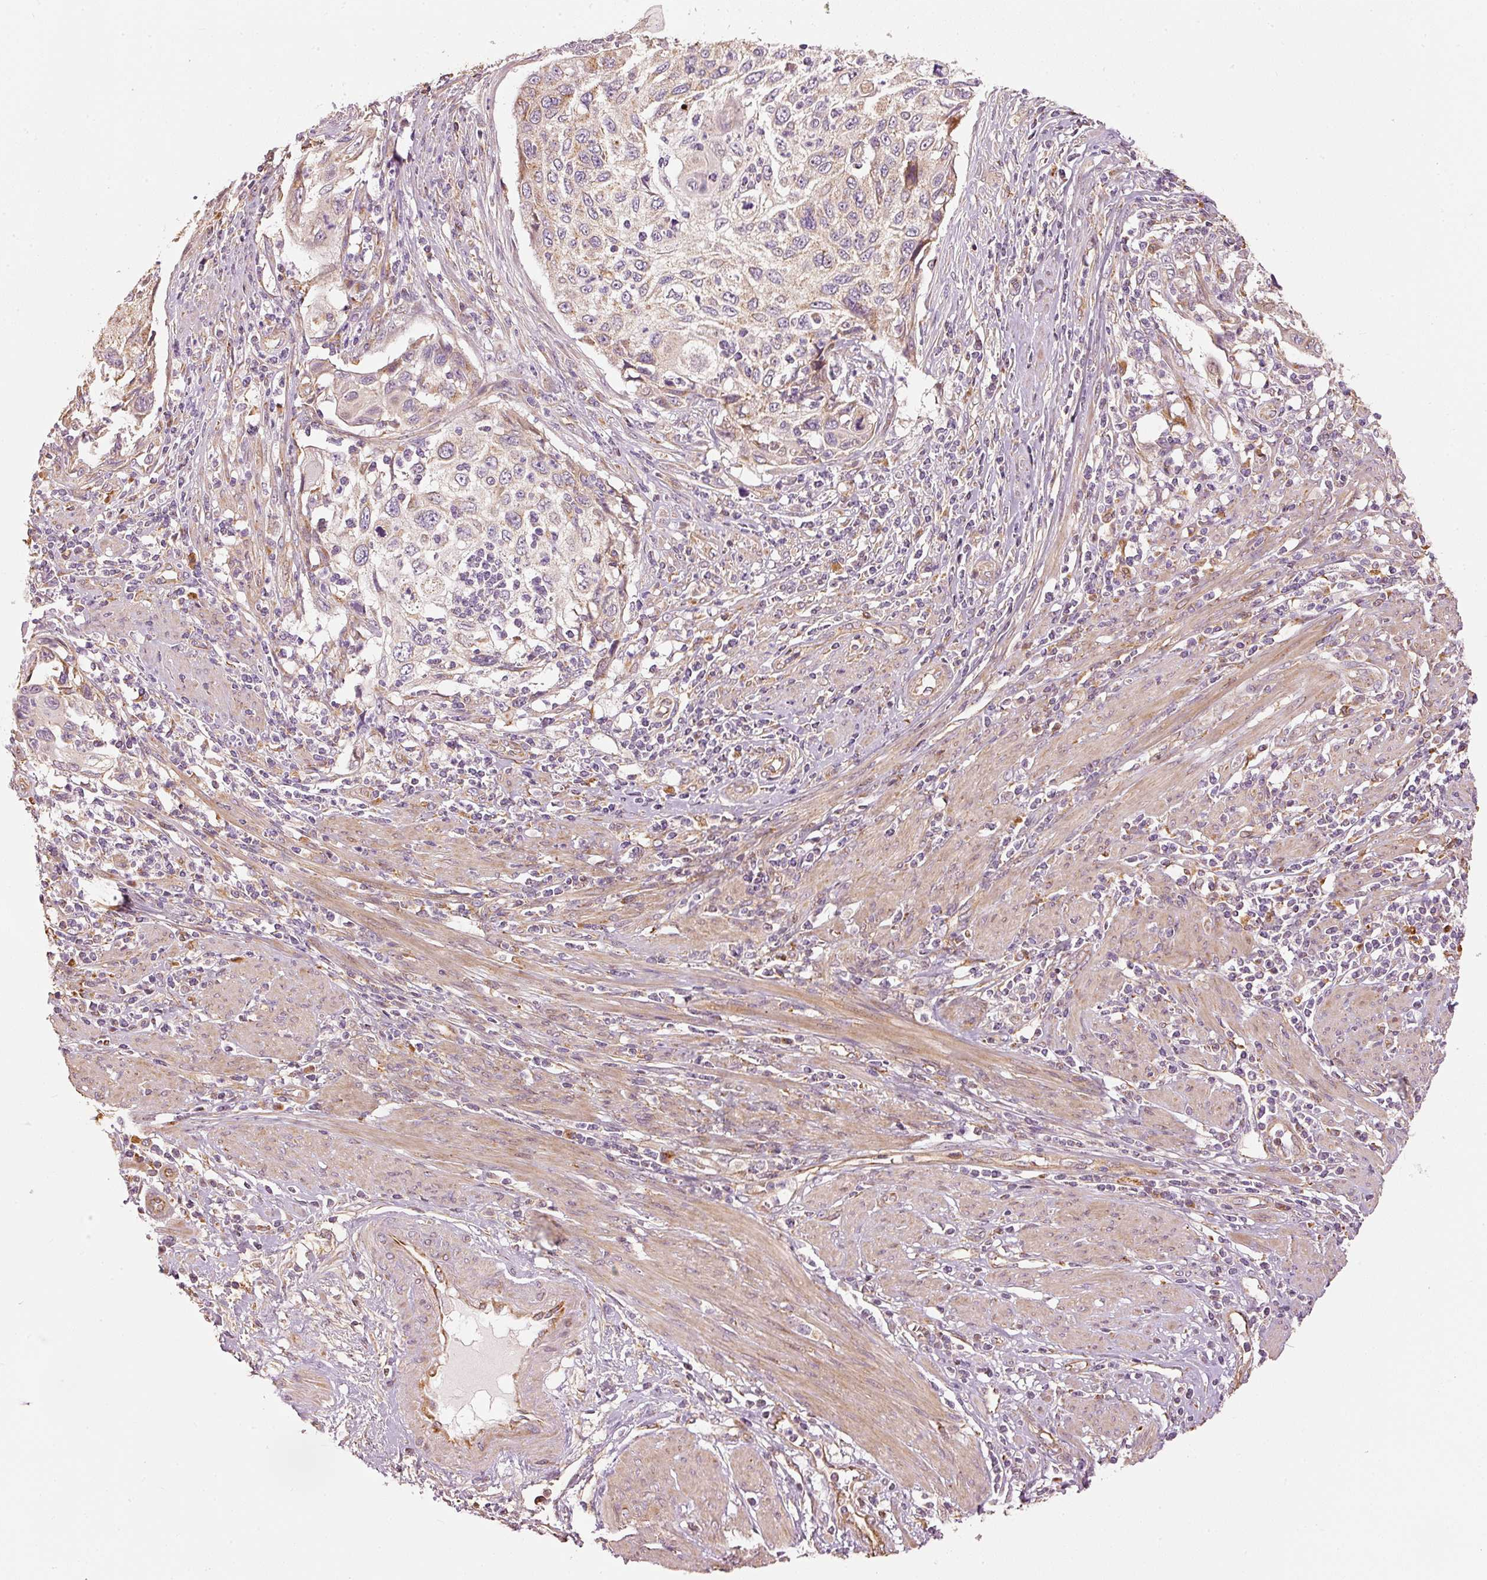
{"staining": {"intensity": "weak", "quantity": "<25%", "location": "cytoplasmic/membranous"}, "tissue": "cervical cancer", "cell_type": "Tumor cells", "image_type": "cancer", "snomed": [{"axis": "morphology", "description": "Squamous cell carcinoma, NOS"}, {"axis": "topography", "description": "Cervix"}], "caption": "Immunohistochemical staining of cervical squamous cell carcinoma displays no significant staining in tumor cells. The staining was performed using DAB (3,3'-diaminobenzidine) to visualize the protein expression in brown, while the nuclei were stained in blue with hematoxylin (Magnification: 20x).", "gene": "MTHFD1L", "patient": {"sex": "female", "age": 70}}